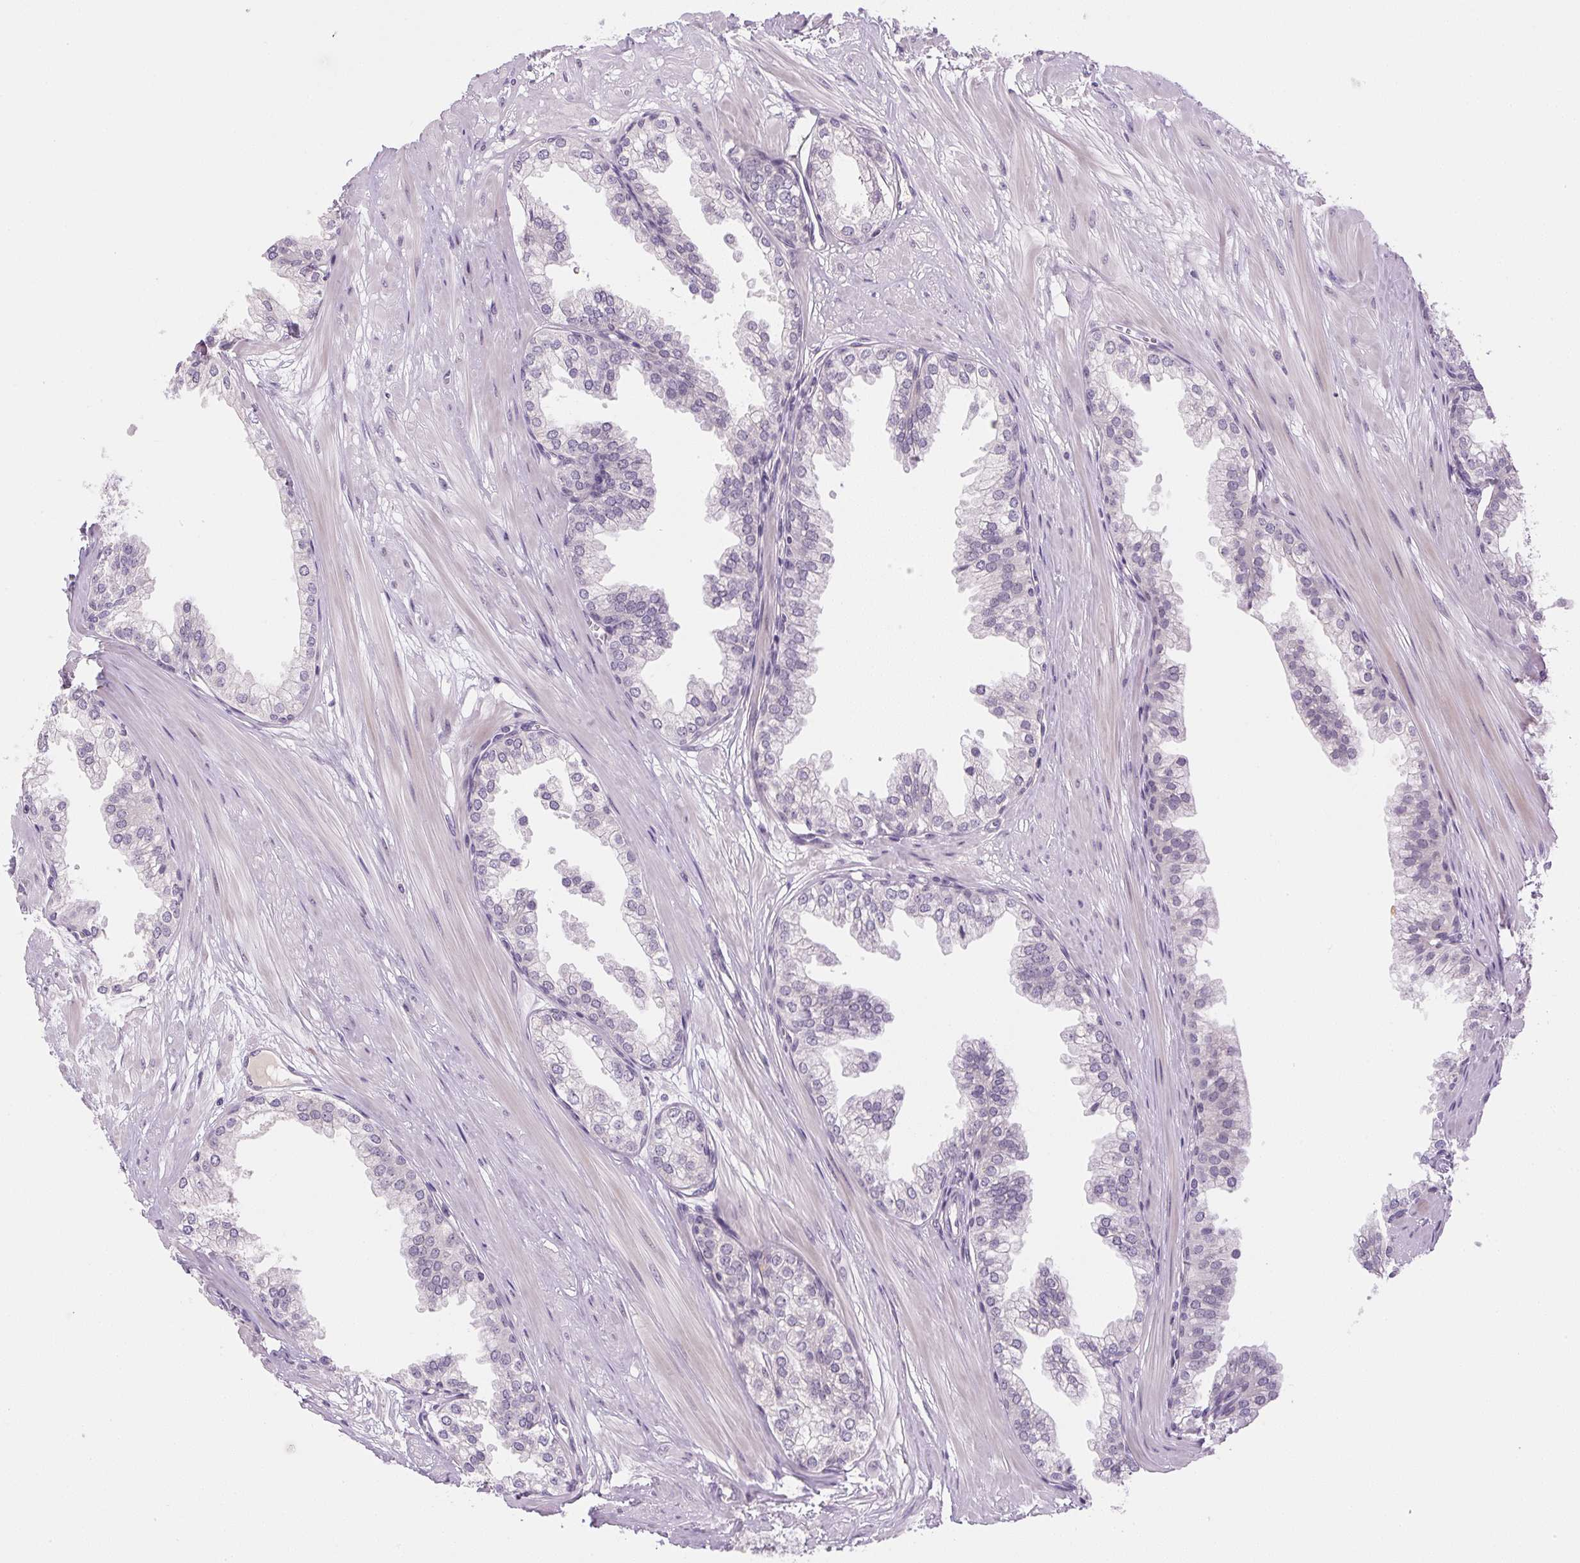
{"staining": {"intensity": "negative", "quantity": "none", "location": "none"}, "tissue": "prostate", "cell_type": "Glandular cells", "image_type": "normal", "snomed": [{"axis": "morphology", "description": "Normal tissue, NOS"}, {"axis": "topography", "description": "Prostate"}, {"axis": "topography", "description": "Peripheral nerve tissue"}], "caption": "DAB immunohistochemical staining of benign prostate demonstrates no significant staining in glandular cells.", "gene": "SGF29", "patient": {"sex": "male", "age": 55}}